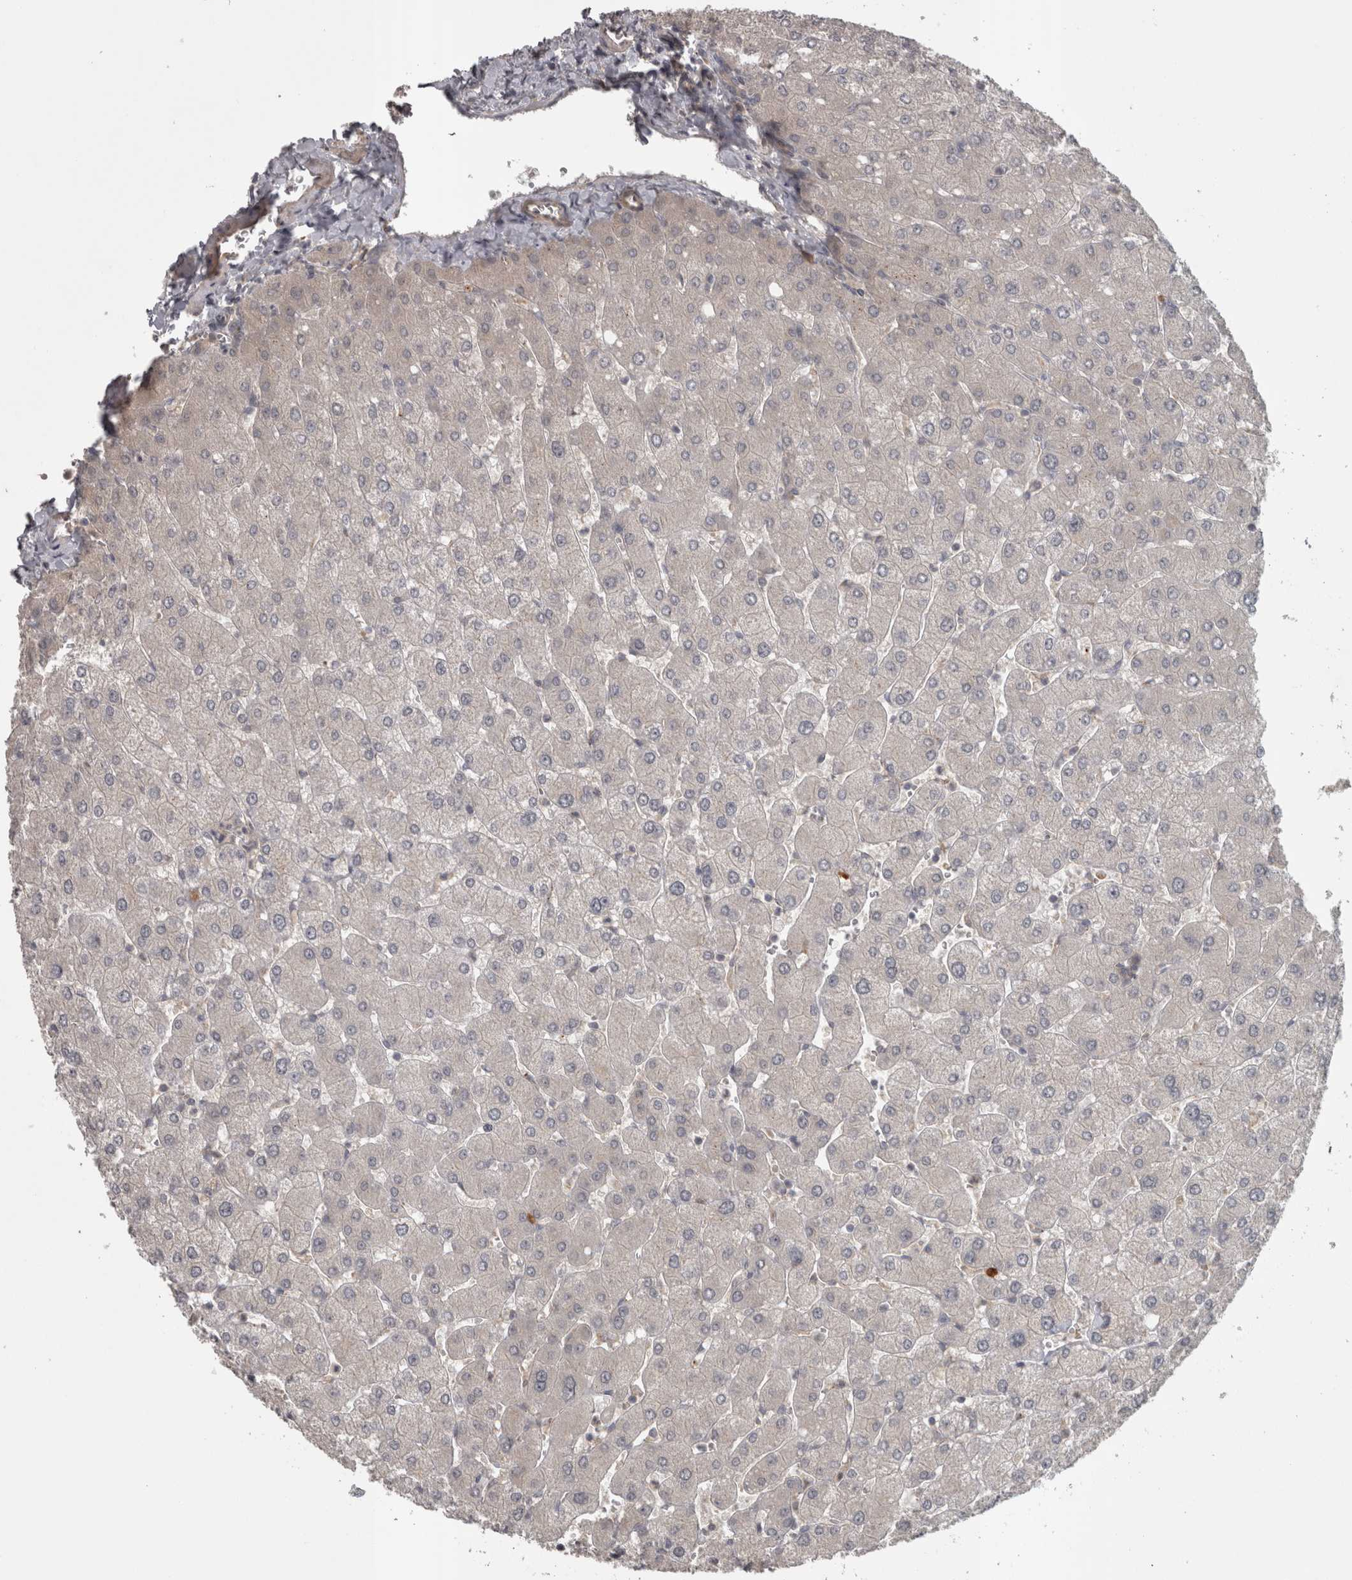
{"staining": {"intensity": "negative", "quantity": "none", "location": "none"}, "tissue": "liver", "cell_type": "Cholangiocytes", "image_type": "normal", "snomed": [{"axis": "morphology", "description": "Normal tissue, NOS"}, {"axis": "topography", "description": "Liver"}], "caption": "DAB (3,3'-diaminobenzidine) immunohistochemical staining of normal liver shows no significant expression in cholangiocytes.", "gene": "SLCO5A1", "patient": {"sex": "male", "age": 55}}